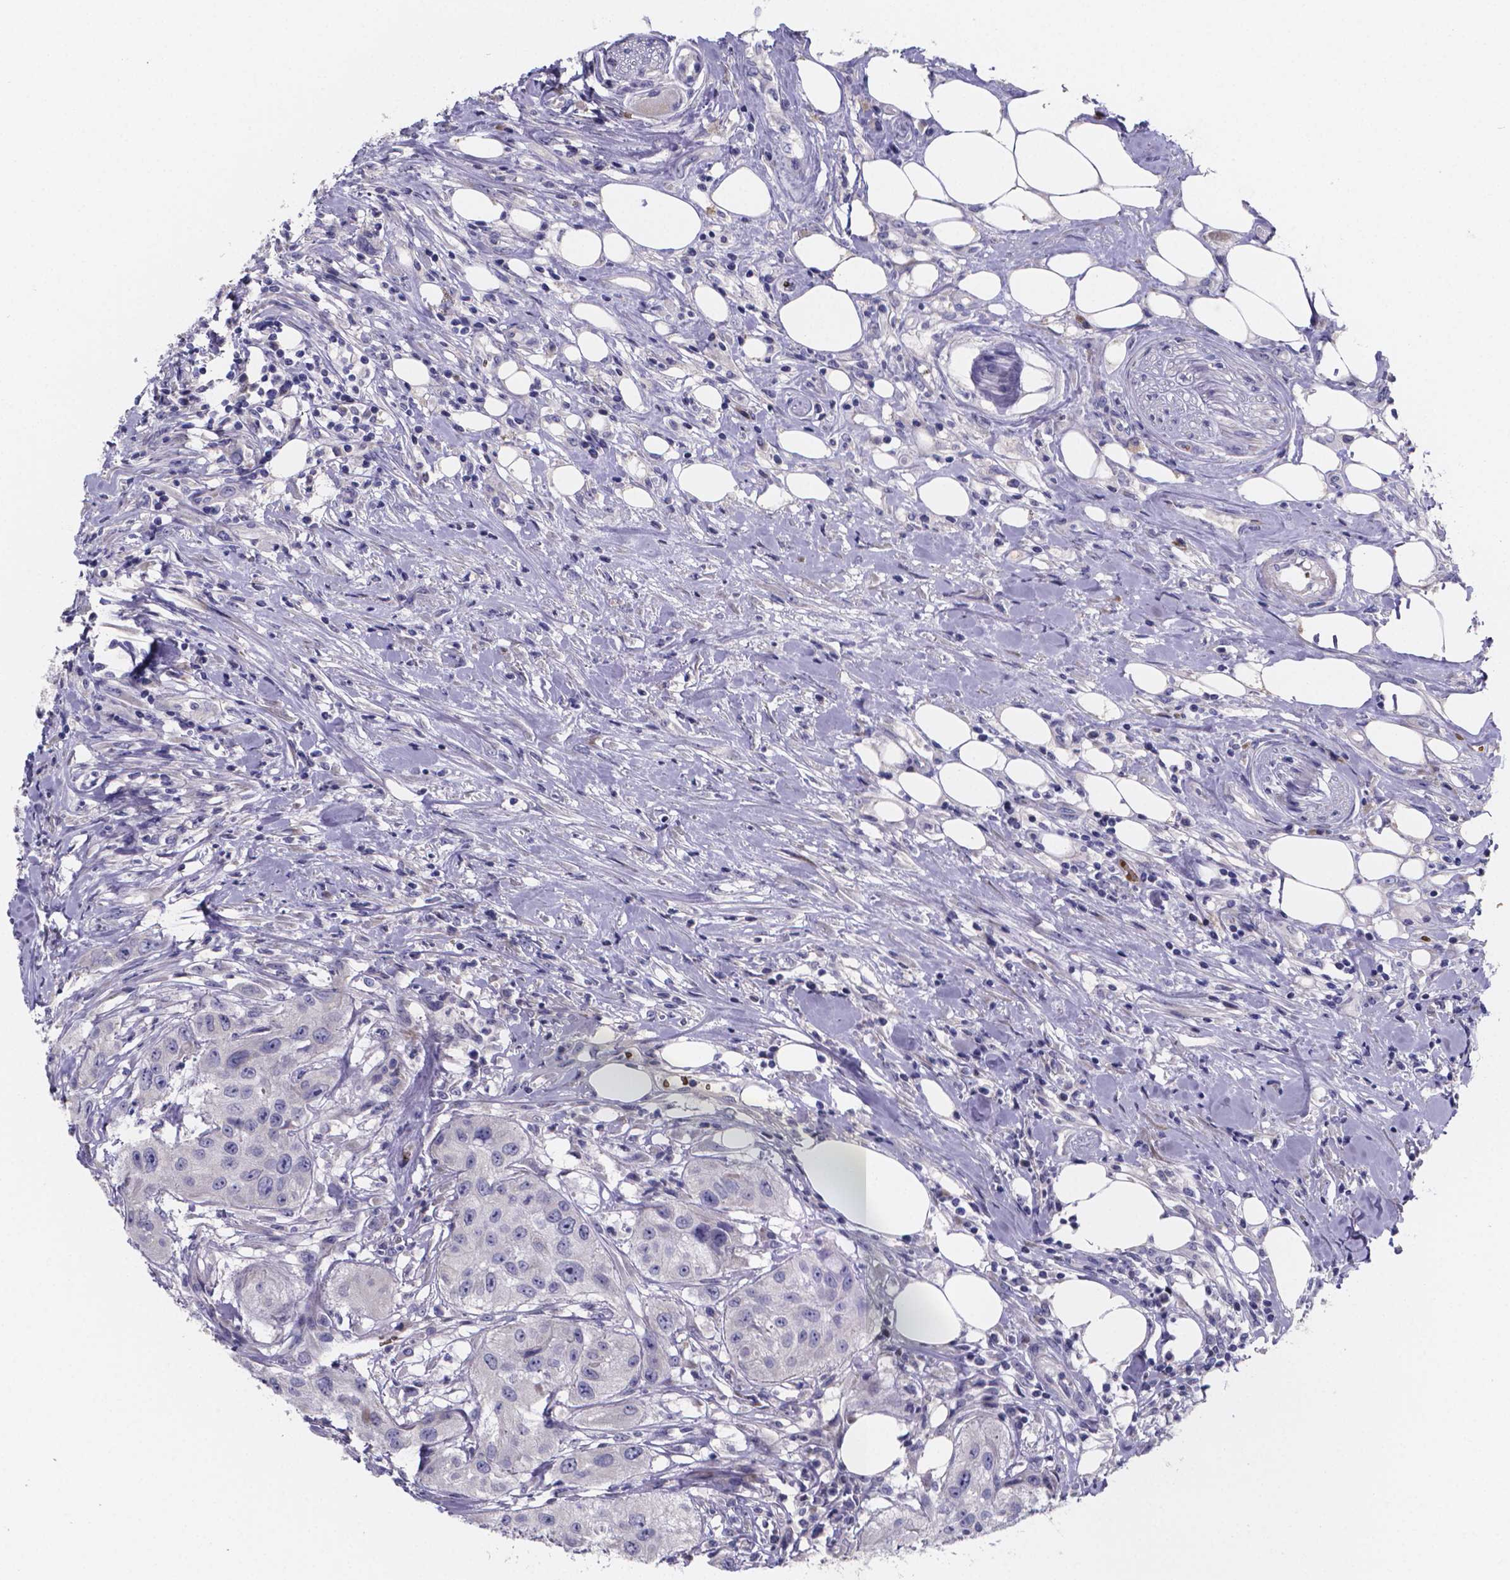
{"staining": {"intensity": "negative", "quantity": "none", "location": "none"}, "tissue": "urothelial cancer", "cell_type": "Tumor cells", "image_type": "cancer", "snomed": [{"axis": "morphology", "description": "Urothelial carcinoma, High grade"}, {"axis": "topography", "description": "Urinary bladder"}], "caption": "Tumor cells show no significant positivity in urothelial cancer.", "gene": "GABRA3", "patient": {"sex": "male", "age": 79}}